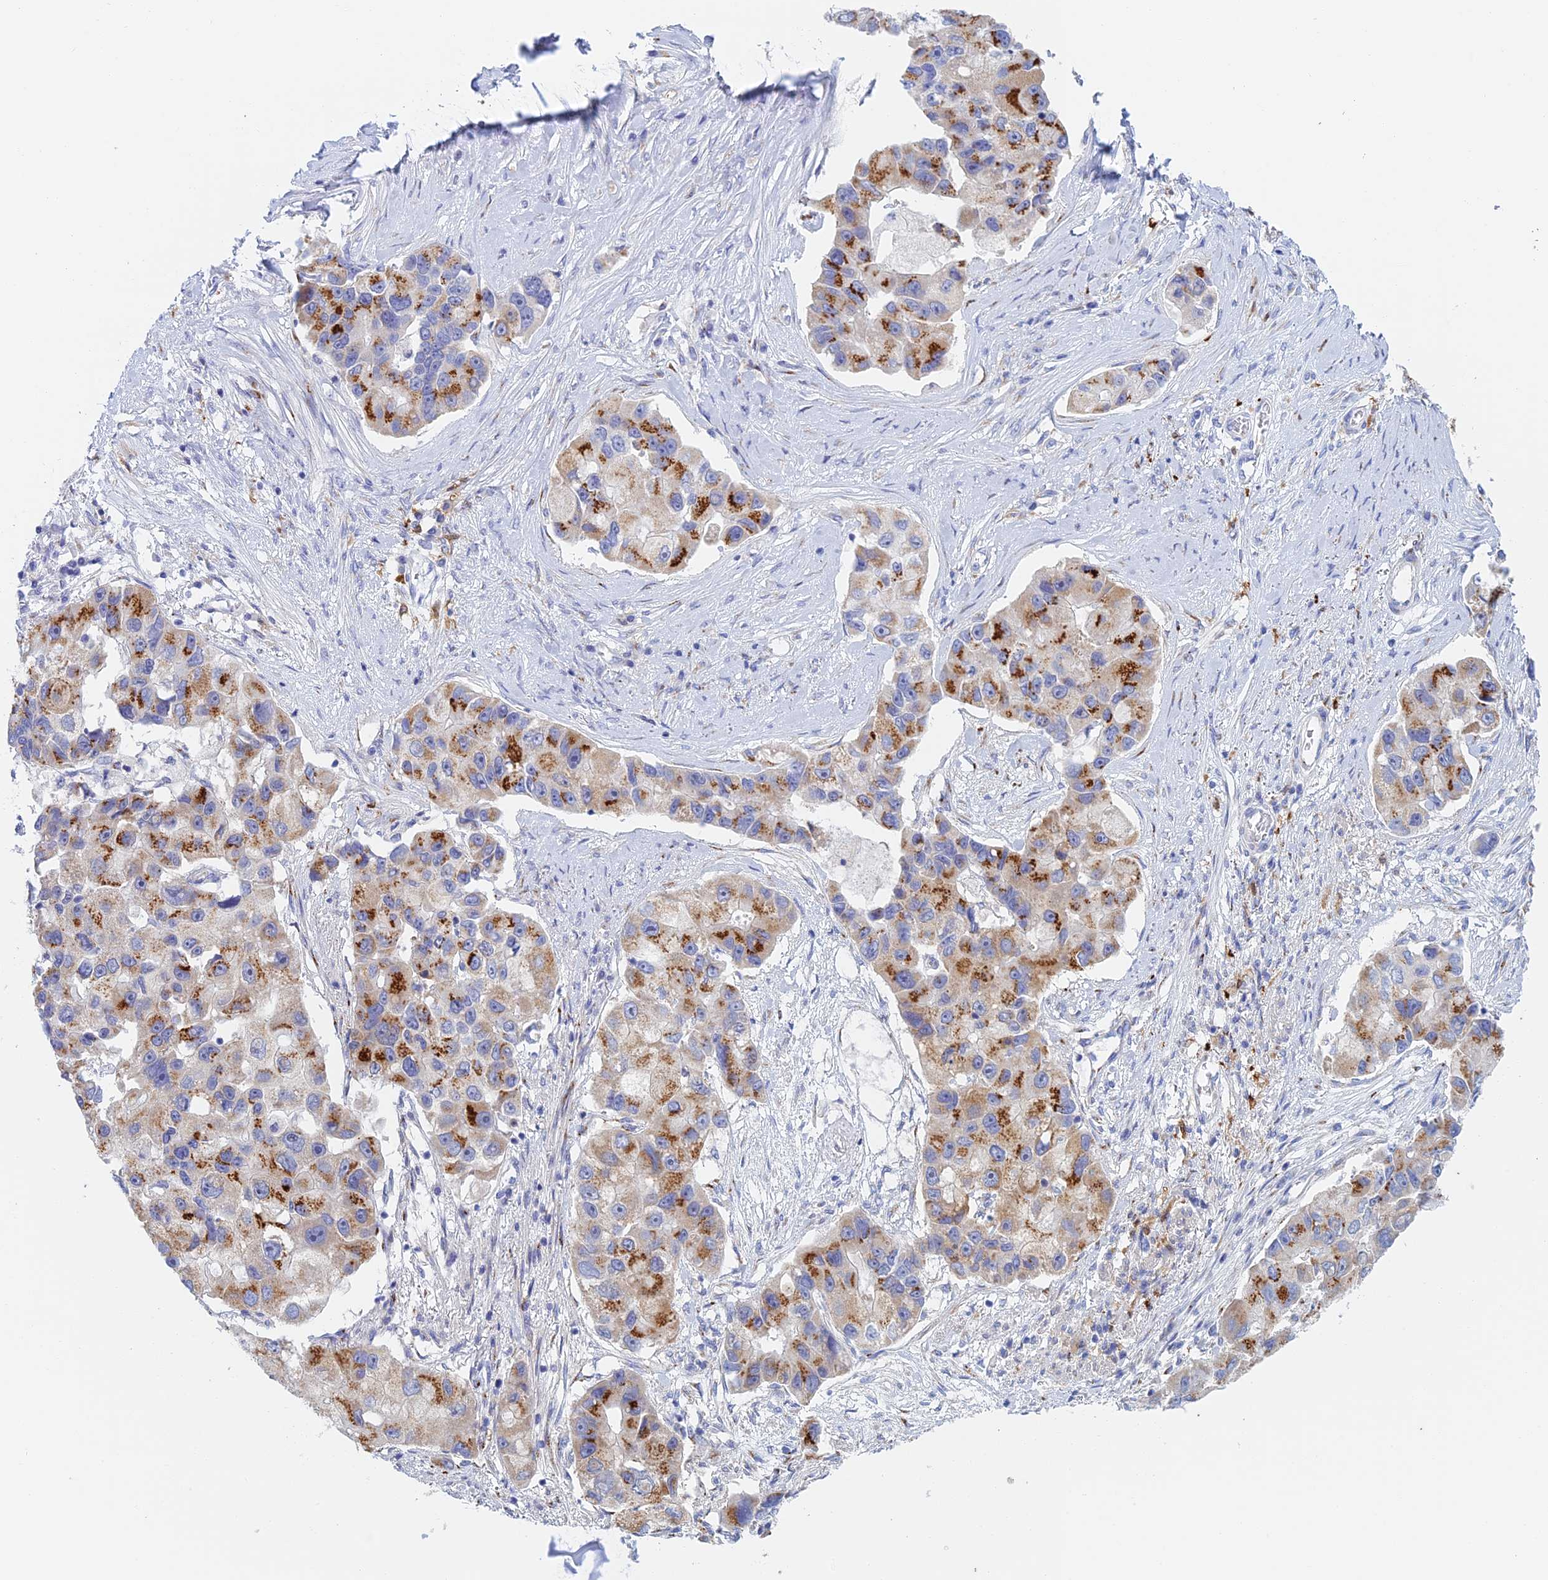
{"staining": {"intensity": "strong", "quantity": "25%-75%", "location": "cytoplasmic/membranous"}, "tissue": "lung cancer", "cell_type": "Tumor cells", "image_type": "cancer", "snomed": [{"axis": "morphology", "description": "Adenocarcinoma, NOS"}, {"axis": "topography", "description": "Lung"}], "caption": "Immunohistochemical staining of lung adenocarcinoma displays high levels of strong cytoplasmic/membranous protein expression in about 25%-75% of tumor cells.", "gene": "SLC24A3", "patient": {"sex": "female", "age": 54}}